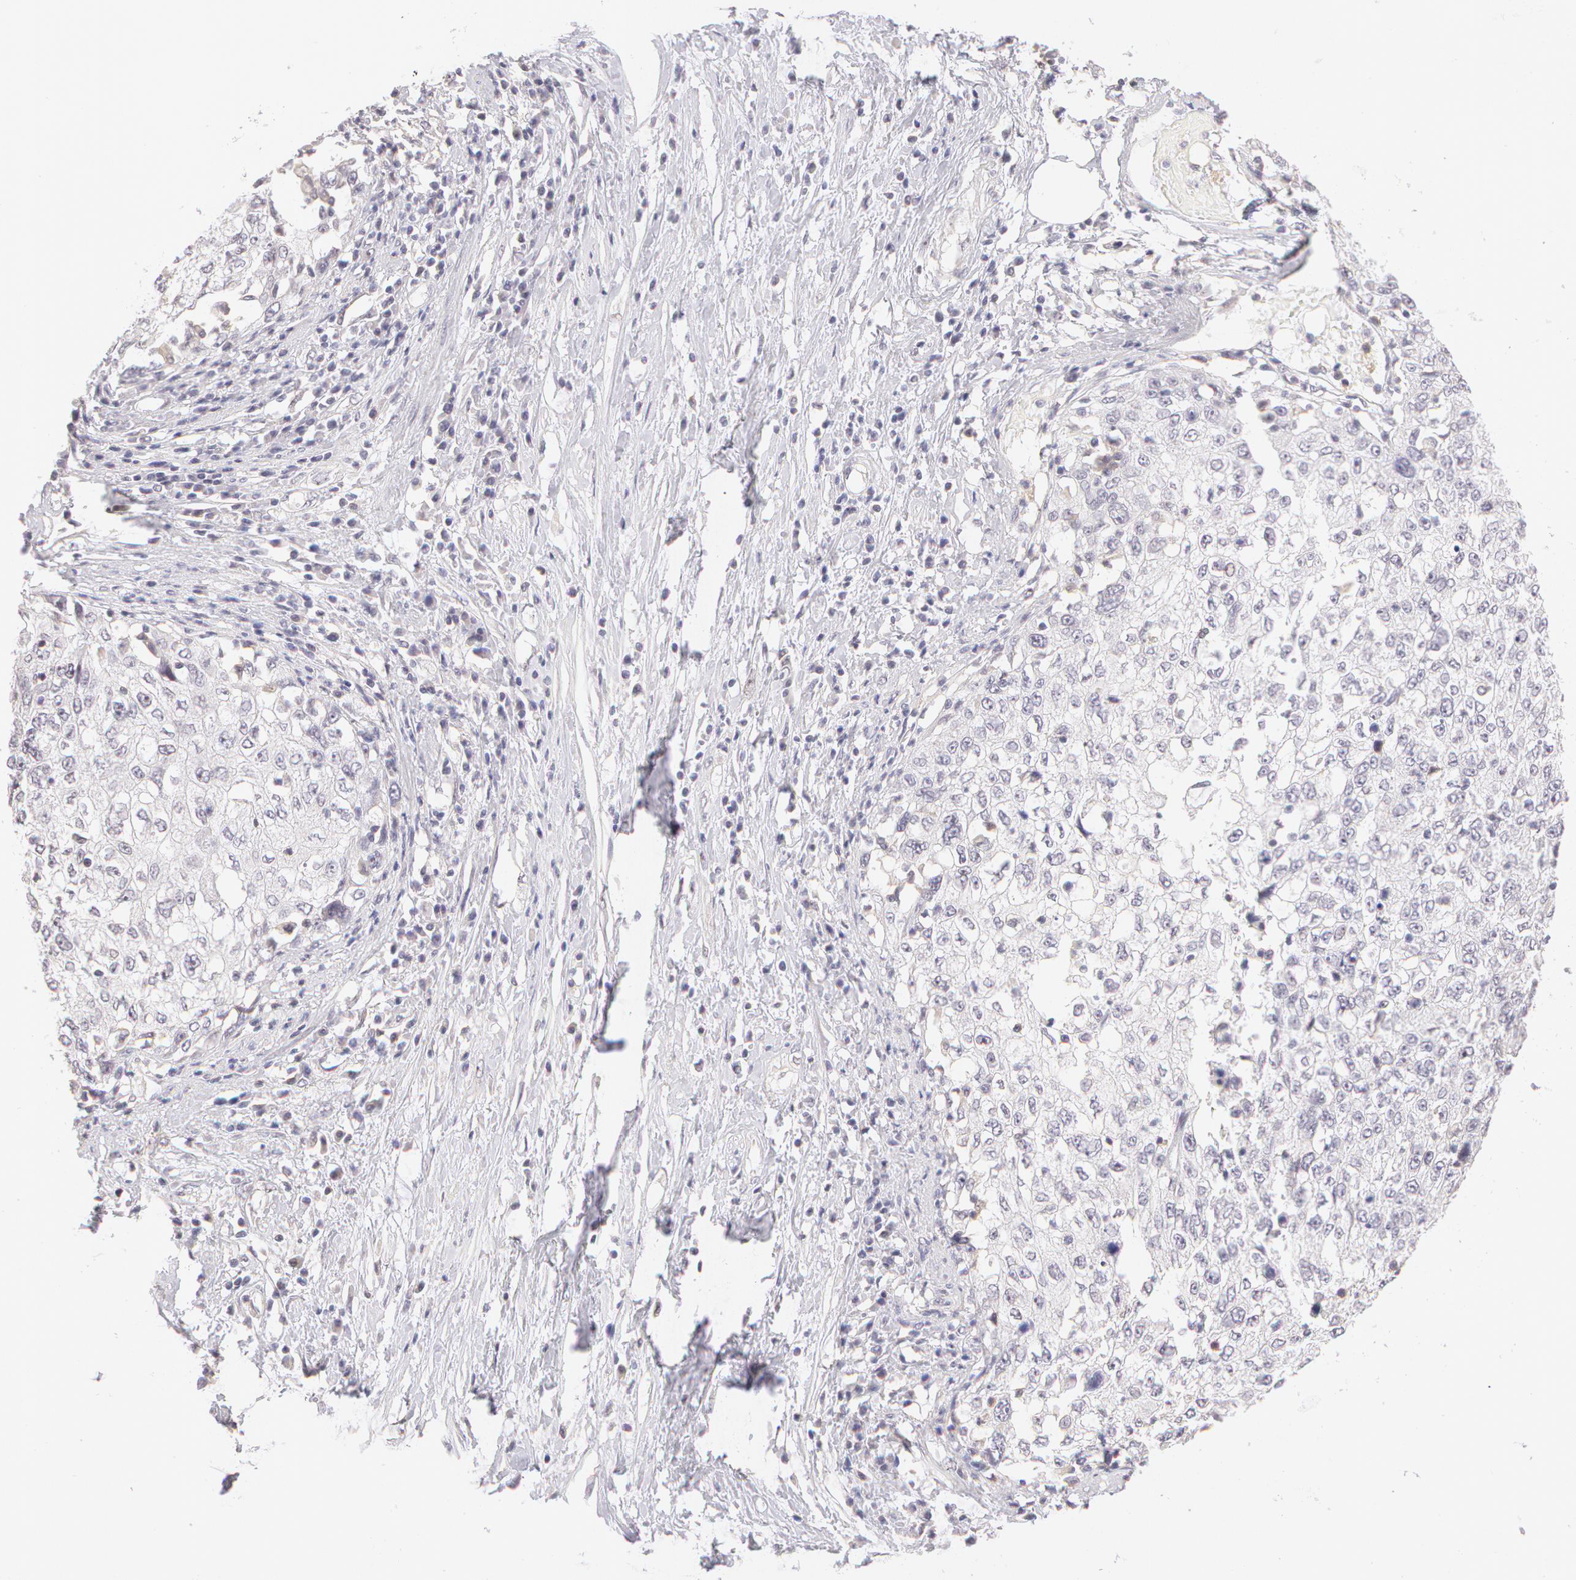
{"staining": {"intensity": "negative", "quantity": "none", "location": "none"}, "tissue": "cervical cancer", "cell_type": "Tumor cells", "image_type": "cancer", "snomed": [{"axis": "morphology", "description": "Squamous cell carcinoma, NOS"}, {"axis": "topography", "description": "Cervix"}], "caption": "Immunohistochemistry (IHC) of human squamous cell carcinoma (cervical) displays no positivity in tumor cells. Nuclei are stained in blue.", "gene": "ZNF597", "patient": {"sex": "female", "age": 57}}